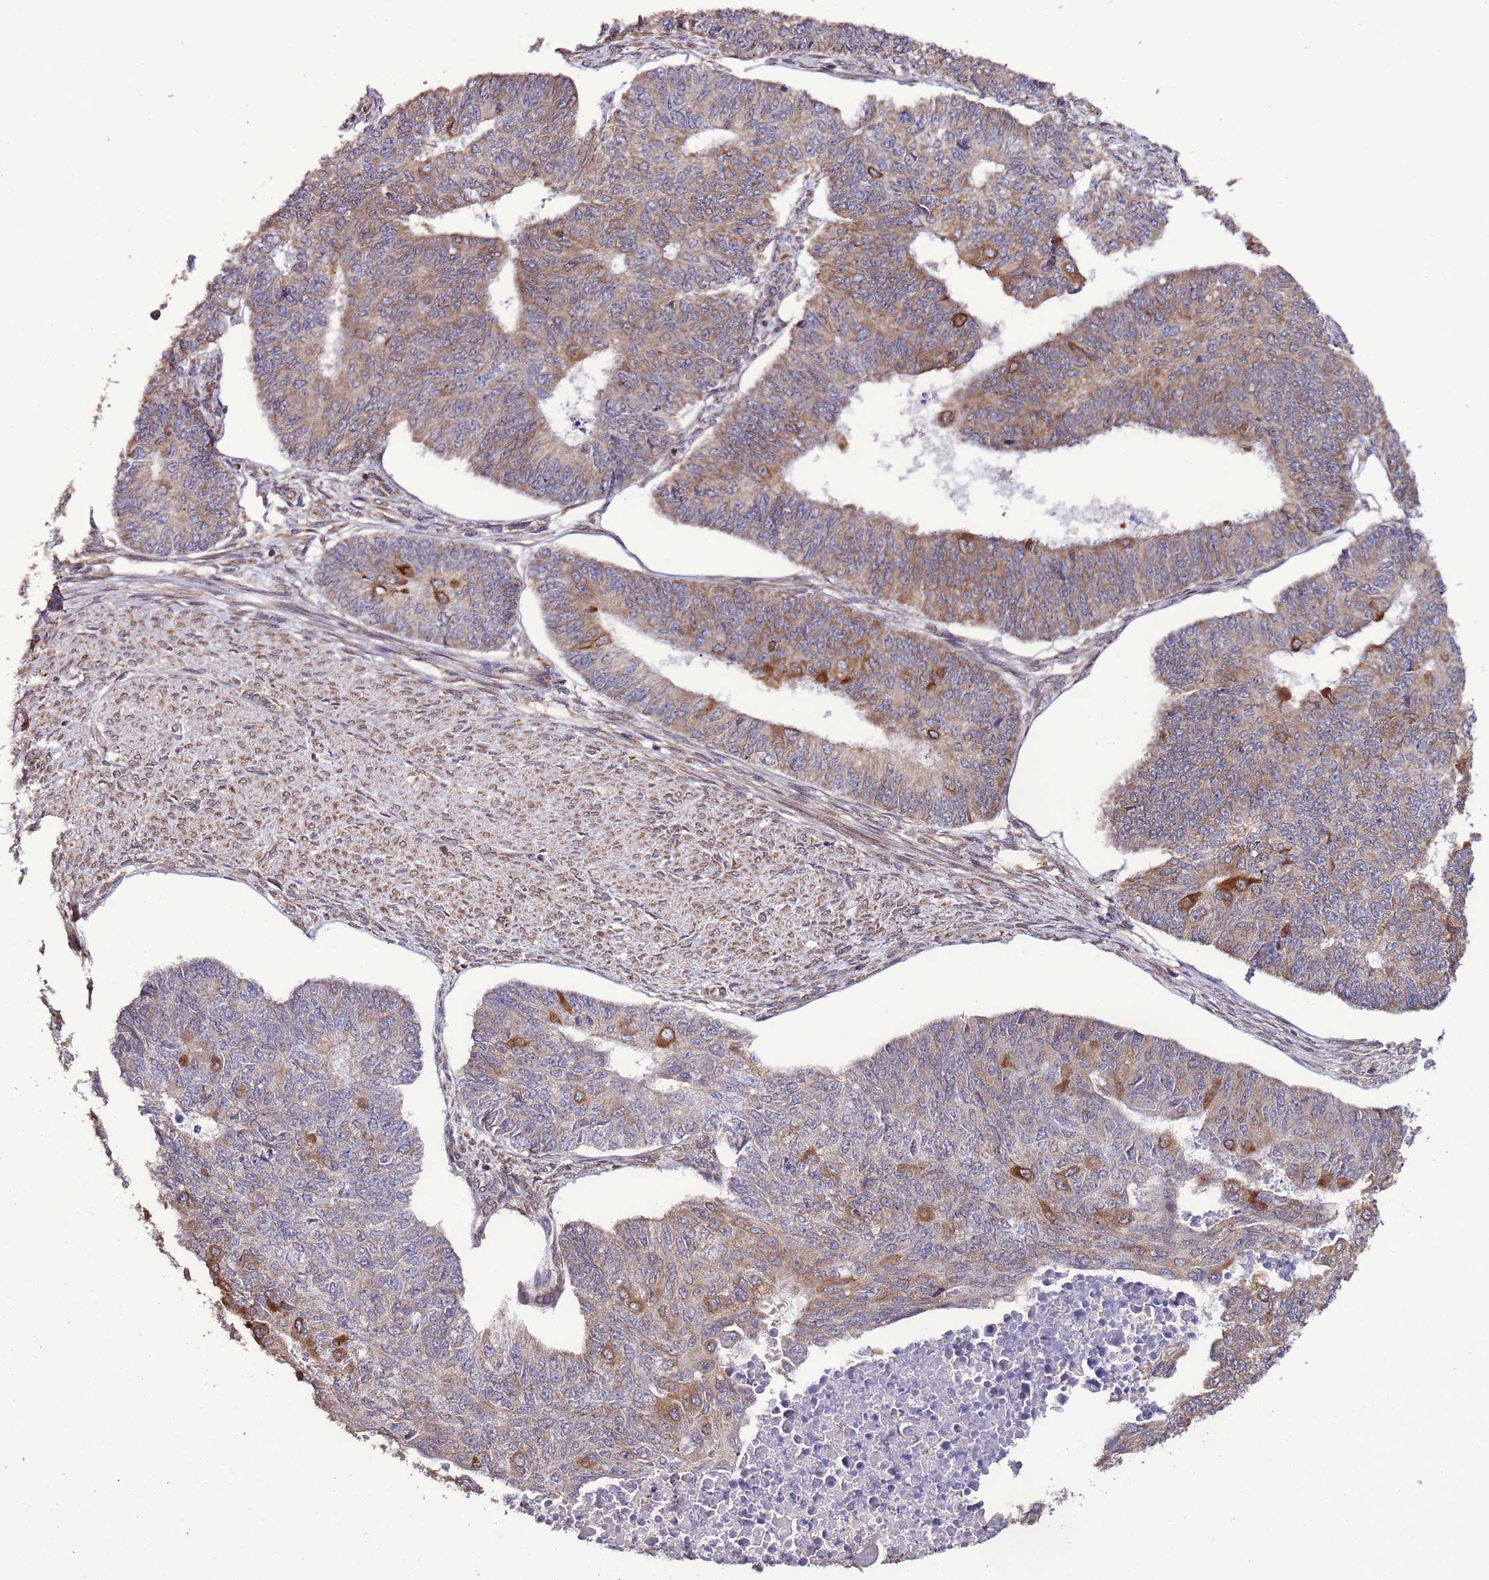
{"staining": {"intensity": "moderate", "quantity": "25%-75%", "location": "cytoplasmic/membranous"}, "tissue": "endometrial cancer", "cell_type": "Tumor cells", "image_type": "cancer", "snomed": [{"axis": "morphology", "description": "Adenocarcinoma, NOS"}, {"axis": "topography", "description": "Endometrium"}], "caption": "Protein staining of endometrial adenocarcinoma tissue reveals moderate cytoplasmic/membranous positivity in about 25%-75% of tumor cells. (DAB (3,3'-diaminobenzidine) IHC with brightfield microscopy, high magnification).", "gene": "SLC41A3", "patient": {"sex": "female", "age": 32}}